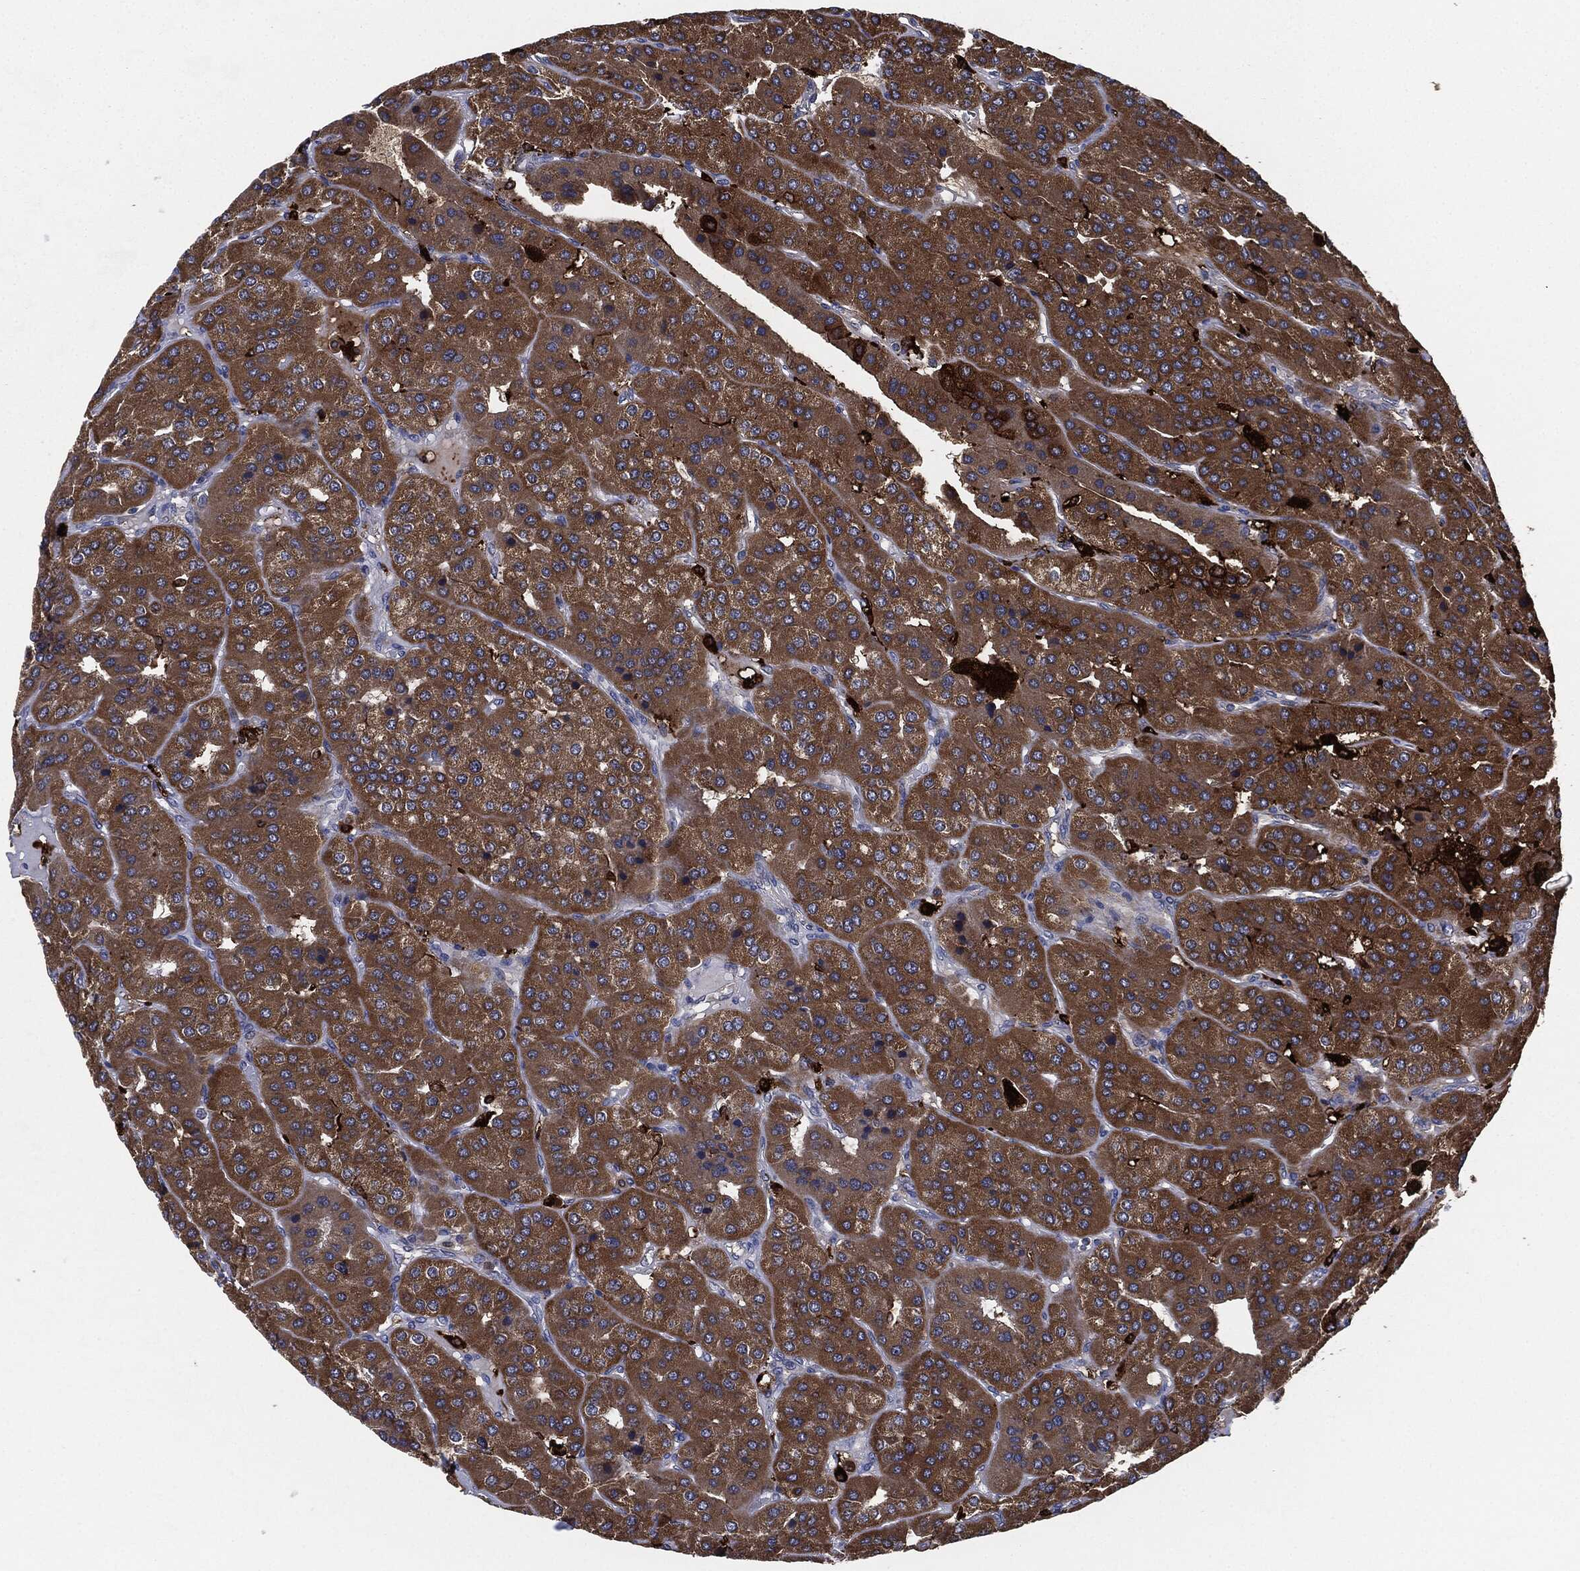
{"staining": {"intensity": "strong", "quantity": ">75%", "location": "cytoplasmic/membranous"}, "tissue": "parathyroid gland", "cell_type": "Glandular cells", "image_type": "normal", "snomed": [{"axis": "morphology", "description": "Normal tissue, NOS"}, {"axis": "morphology", "description": "Adenoma, NOS"}, {"axis": "topography", "description": "Parathyroid gland"}], "caption": "Brown immunohistochemical staining in unremarkable human parathyroid gland exhibits strong cytoplasmic/membranous expression in approximately >75% of glandular cells. Nuclei are stained in blue.", "gene": "TMEM11", "patient": {"sex": "female", "age": 86}}